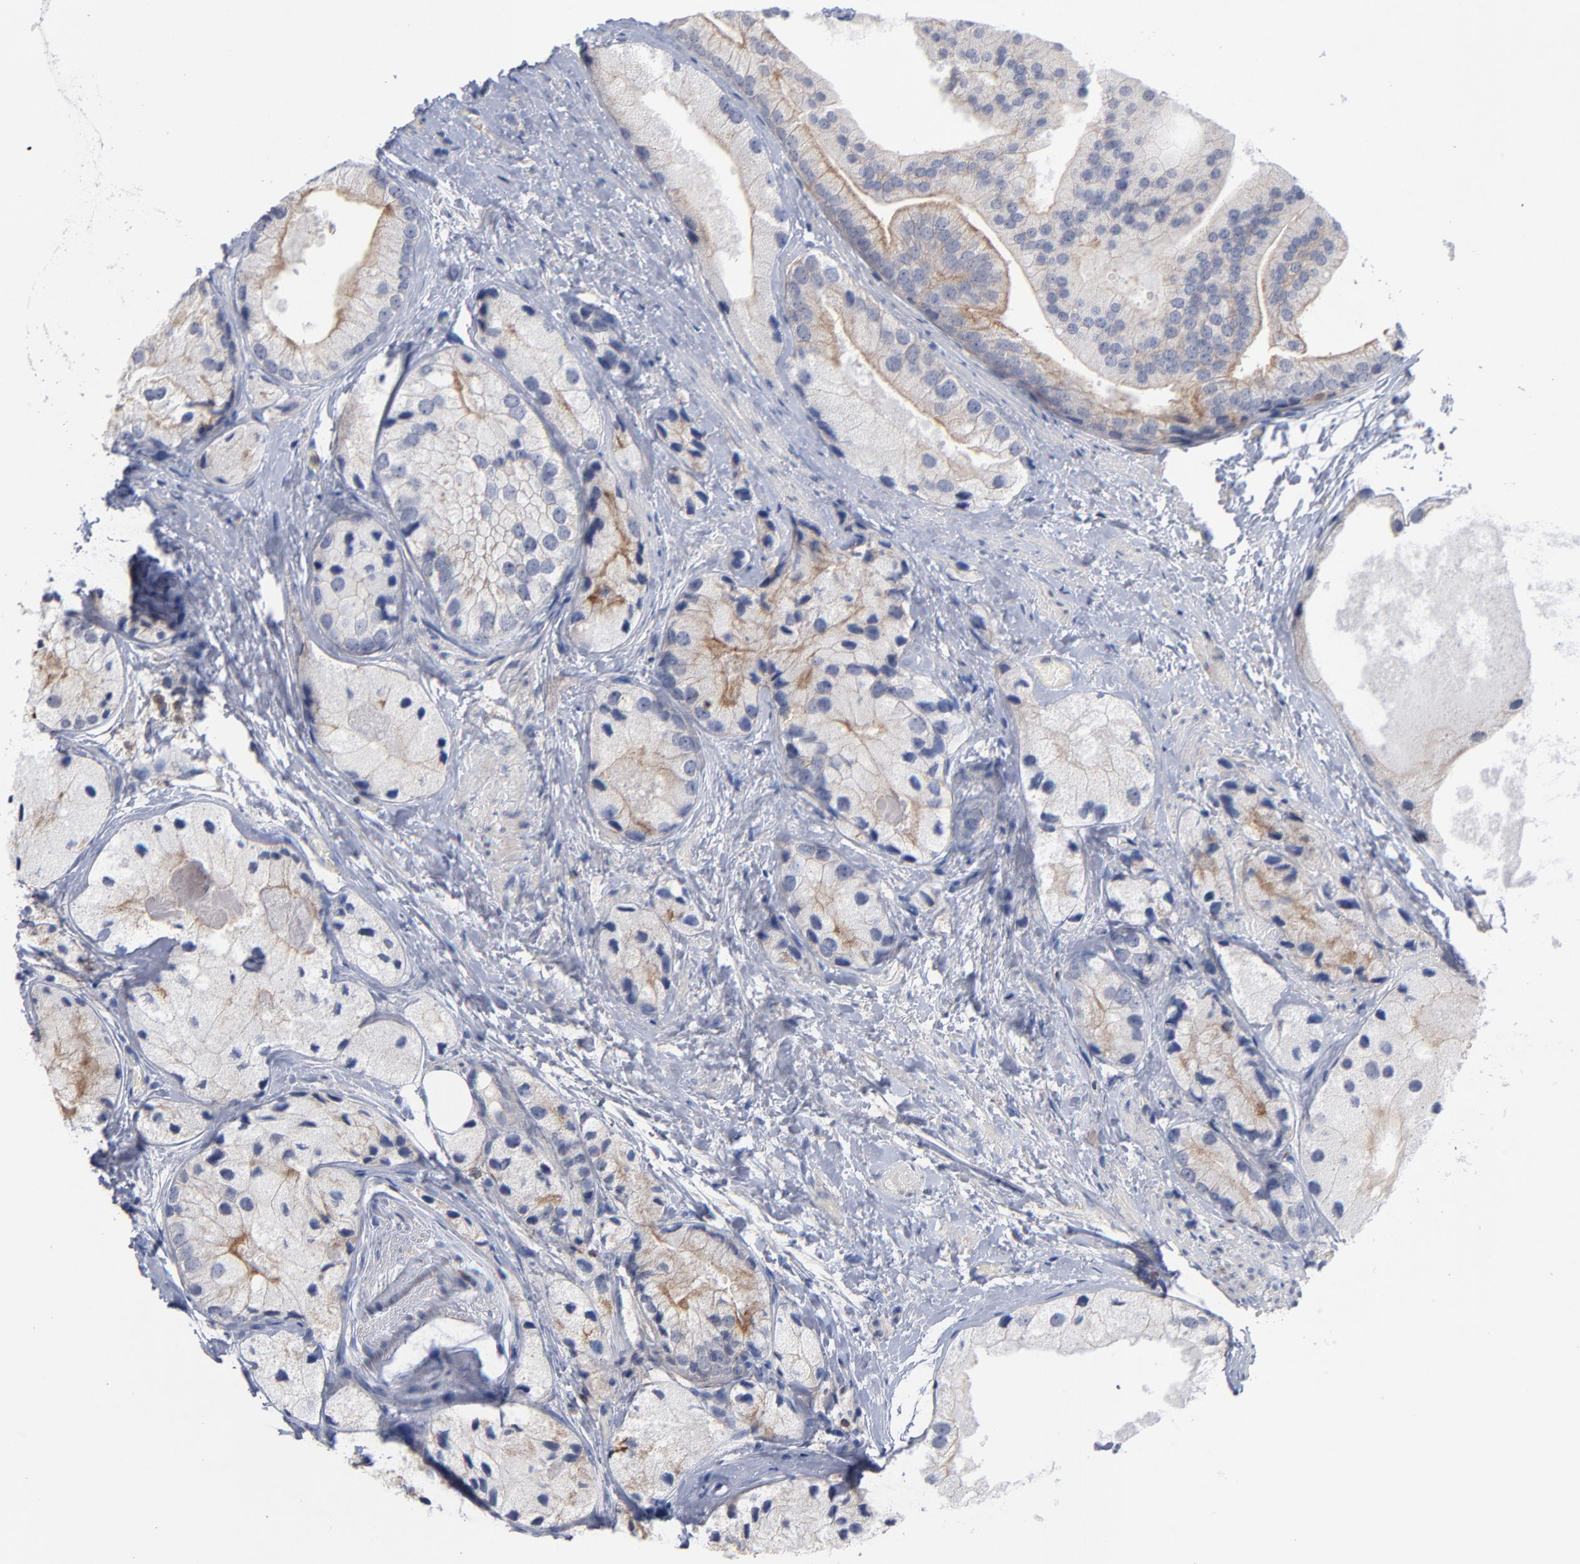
{"staining": {"intensity": "weak", "quantity": "25%-75%", "location": "cytoplasmic/membranous"}, "tissue": "prostate cancer", "cell_type": "Tumor cells", "image_type": "cancer", "snomed": [{"axis": "morphology", "description": "Adenocarcinoma, Low grade"}, {"axis": "topography", "description": "Prostate"}], "caption": "Immunohistochemical staining of human prostate cancer (low-grade adenocarcinoma) shows low levels of weak cytoplasmic/membranous protein positivity in about 25%-75% of tumor cells. The protein is shown in brown color, while the nuclei are stained blue.", "gene": "PDLIM2", "patient": {"sex": "male", "age": 69}}